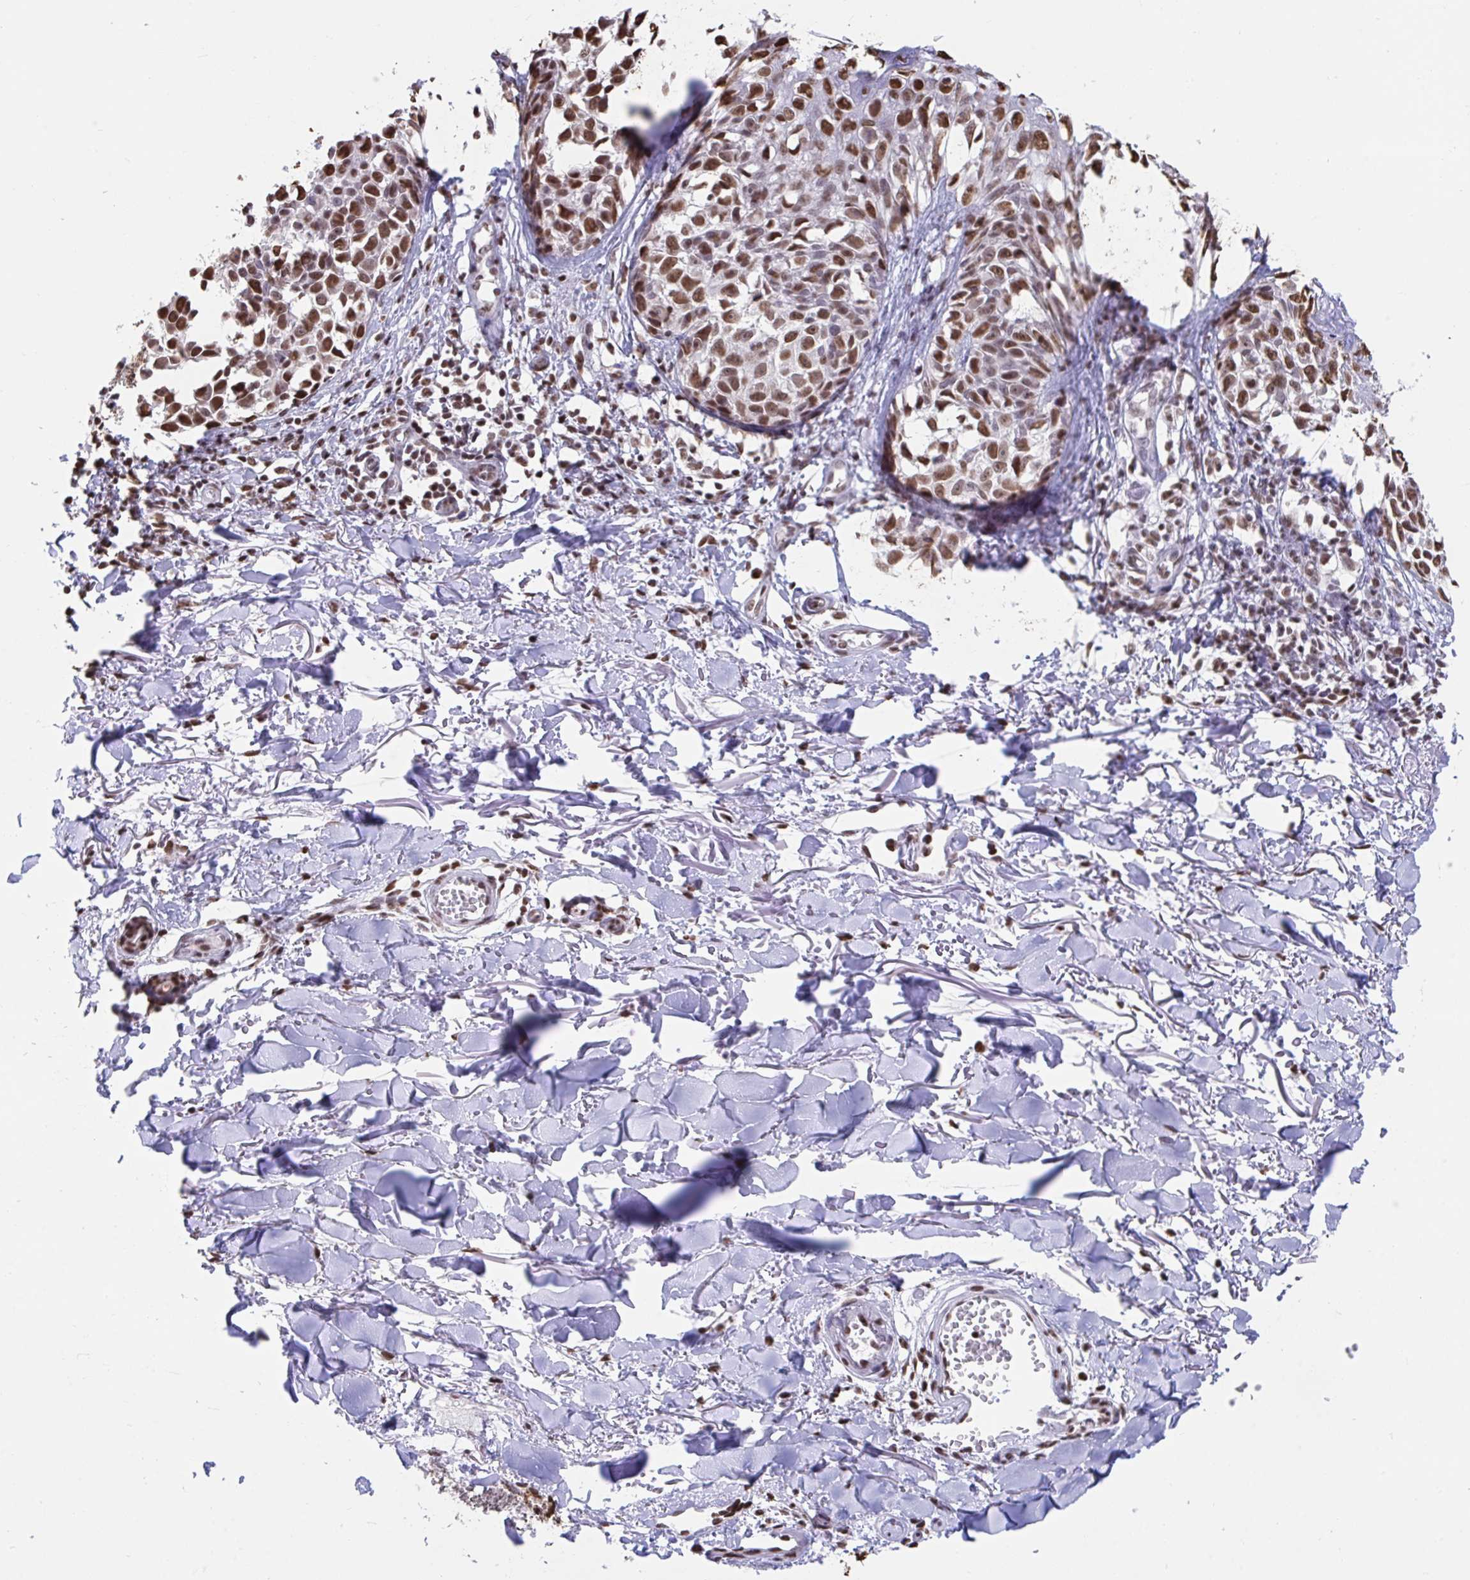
{"staining": {"intensity": "strong", "quantity": ">75%", "location": "nuclear"}, "tissue": "melanoma", "cell_type": "Tumor cells", "image_type": "cancer", "snomed": [{"axis": "morphology", "description": "Malignant melanoma, NOS"}, {"axis": "topography", "description": "Skin"}], "caption": "Protein expression analysis of human malignant melanoma reveals strong nuclear staining in approximately >75% of tumor cells. Using DAB (3,3'-diaminobenzidine) (brown) and hematoxylin (blue) stains, captured at high magnification using brightfield microscopy.", "gene": "HNRNPDL", "patient": {"sex": "male", "age": 73}}